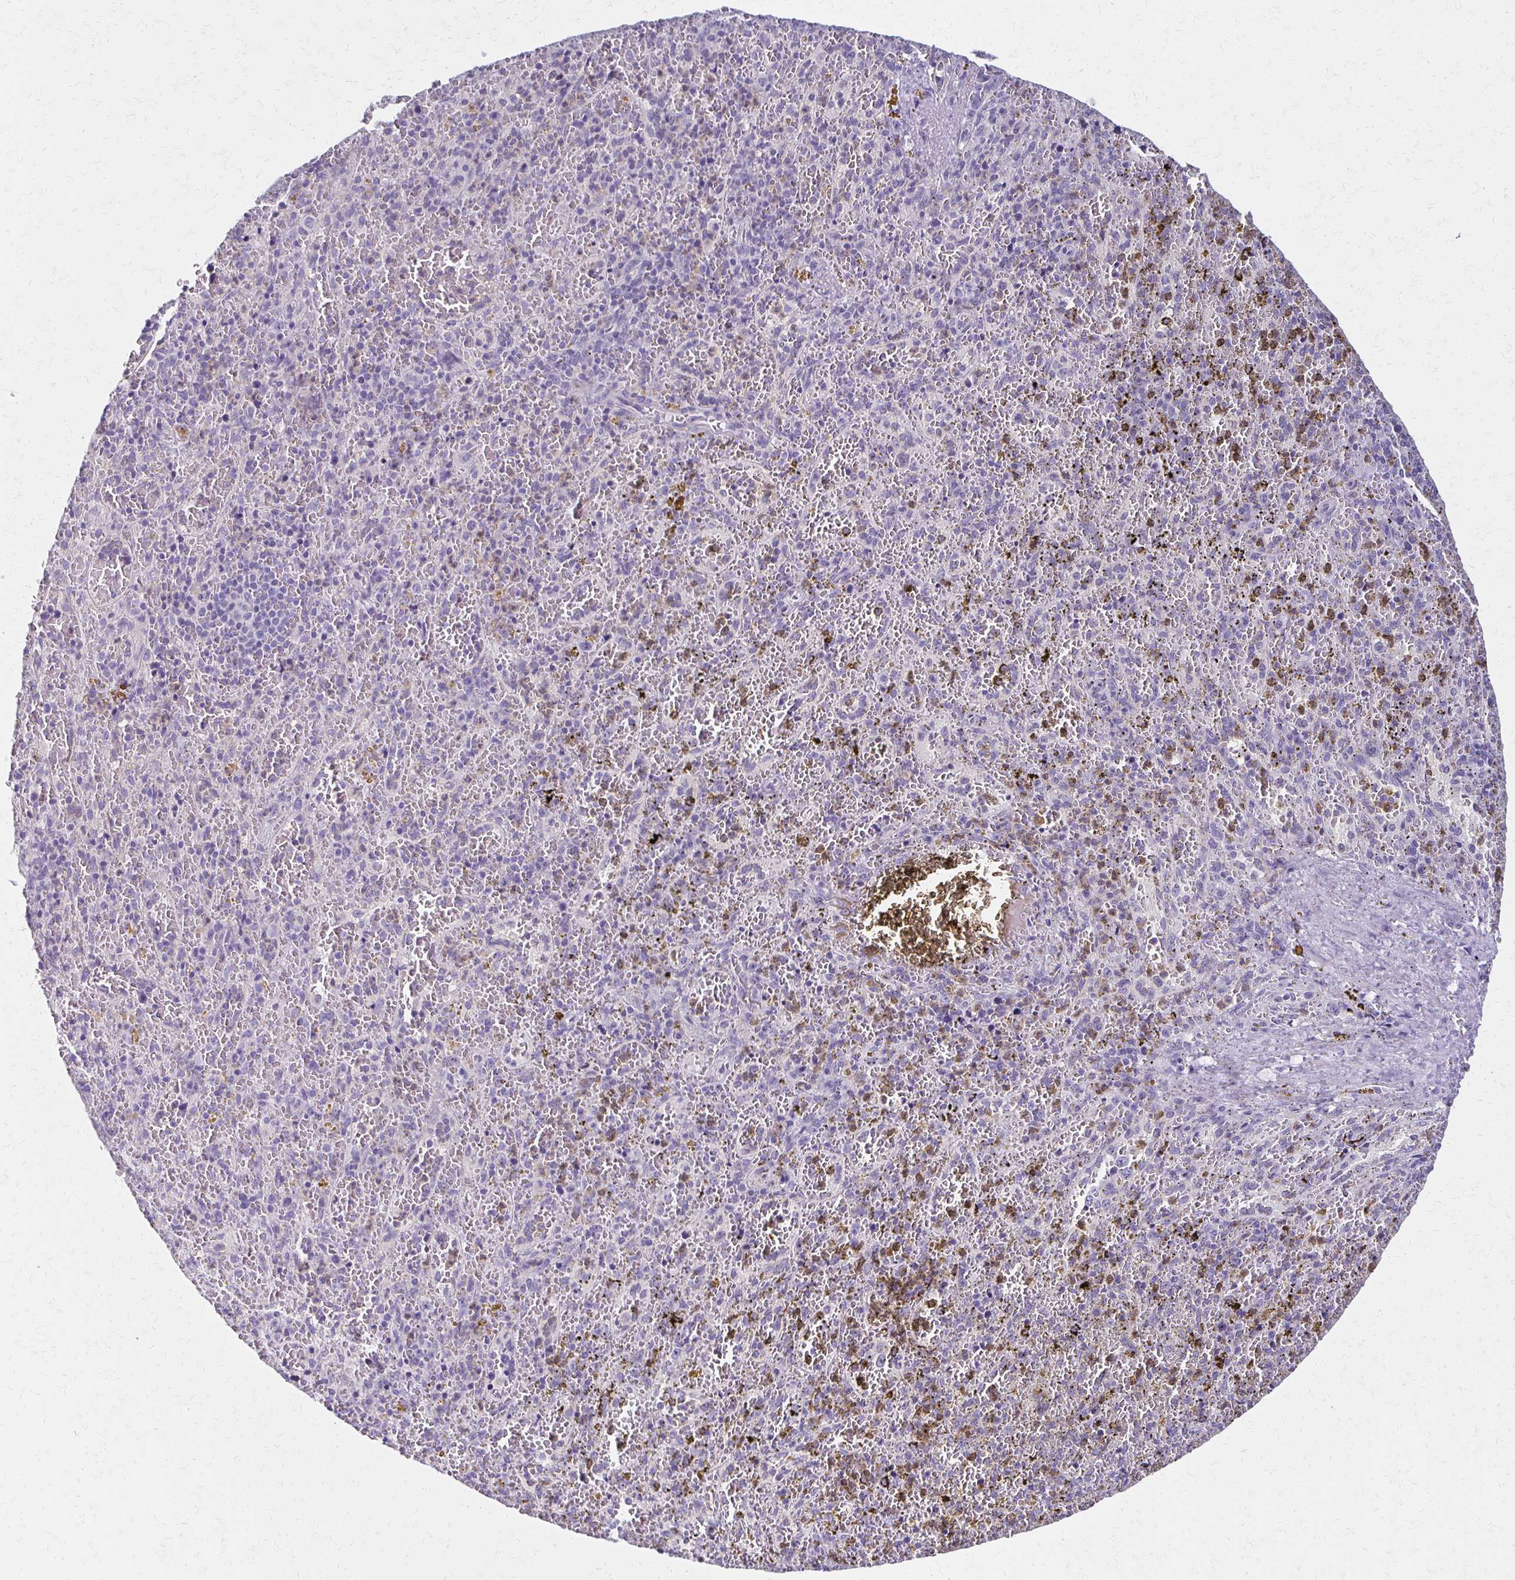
{"staining": {"intensity": "negative", "quantity": "none", "location": "none"}, "tissue": "spleen", "cell_type": "Cells in red pulp", "image_type": "normal", "snomed": [{"axis": "morphology", "description": "Normal tissue, NOS"}, {"axis": "topography", "description": "Spleen"}], "caption": "Cells in red pulp show no significant protein positivity in benign spleen. (DAB immunohistochemistry, high magnification).", "gene": "BBS12", "patient": {"sex": "female", "age": 50}}